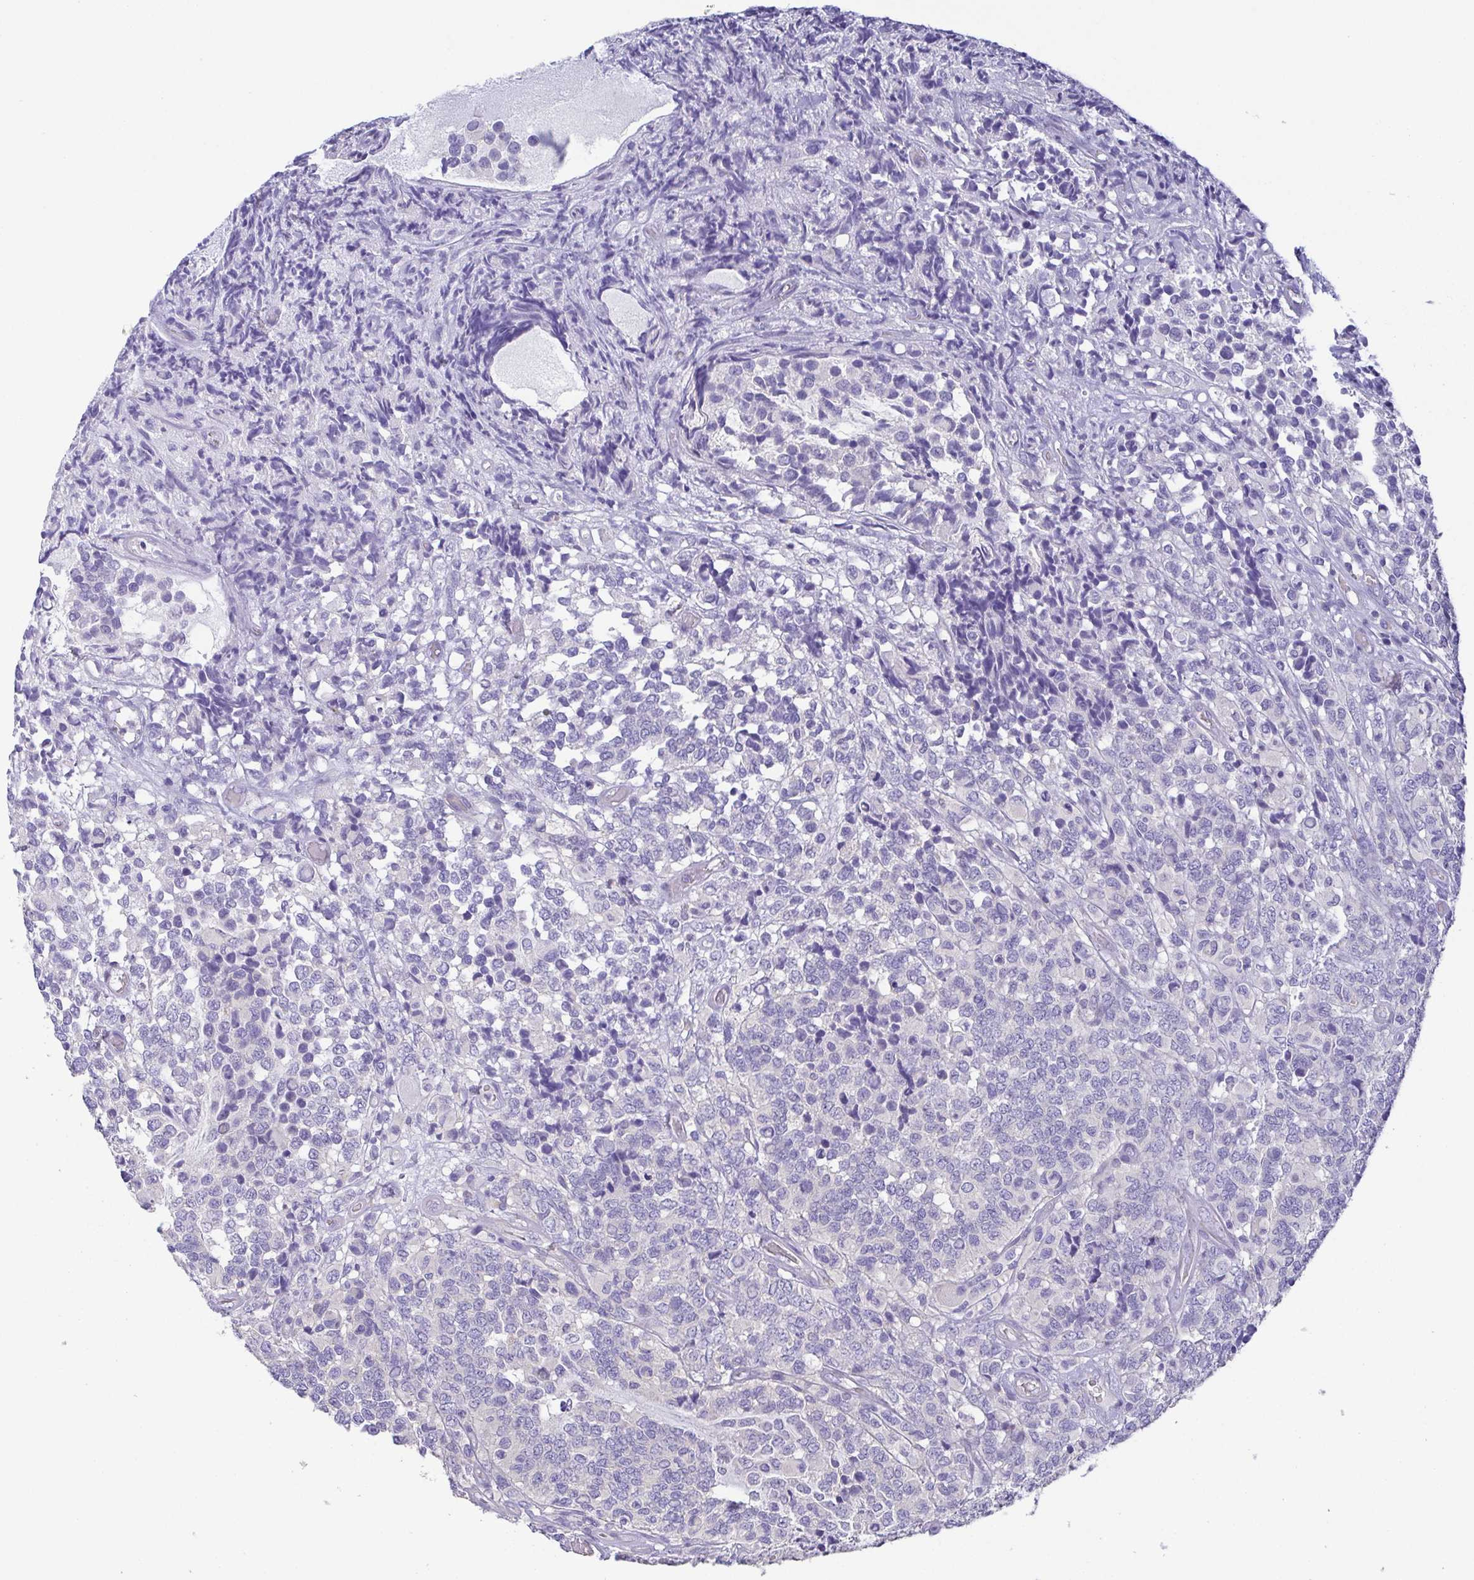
{"staining": {"intensity": "negative", "quantity": "none", "location": "none"}, "tissue": "glioma", "cell_type": "Tumor cells", "image_type": "cancer", "snomed": [{"axis": "morphology", "description": "Glioma, malignant, High grade"}, {"axis": "topography", "description": "Brain"}], "caption": "Malignant high-grade glioma was stained to show a protein in brown. There is no significant positivity in tumor cells.", "gene": "PKDREJ", "patient": {"sex": "male", "age": 39}}